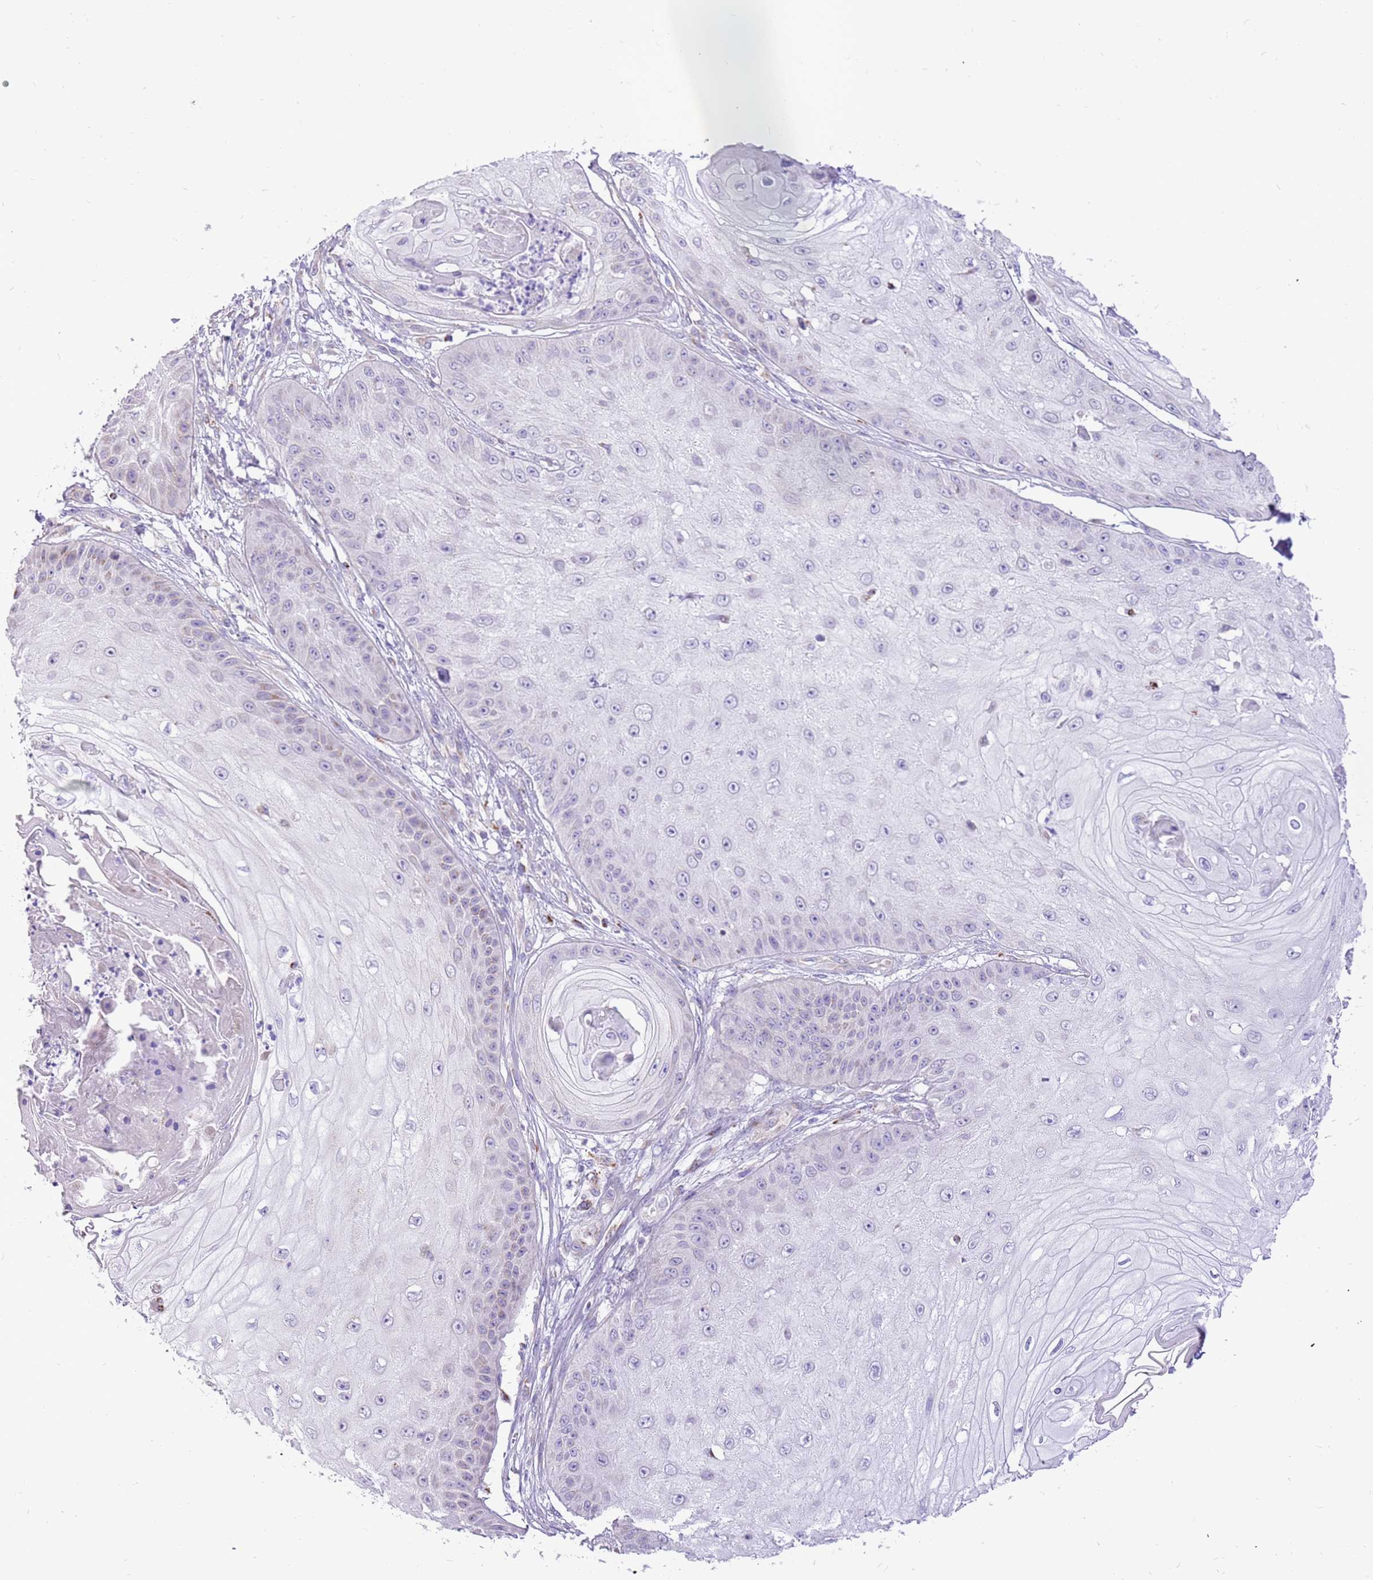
{"staining": {"intensity": "negative", "quantity": "none", "location": "none"}, "tissue": "skin cancer", "cell_type": "Tumor cells", "image_type": "cancer", "snomed": [{"axis": "morphology", "description": "Squamous cell carcinoma, NOS"}, {"axis": "topography", "description": "Skin"}], "caption": "Immunohistochemical staining of skin cancer exhibits no significant staining in tumor cells.", "gene": "COX17", "patient": {"sex": "male", "age": 70}}